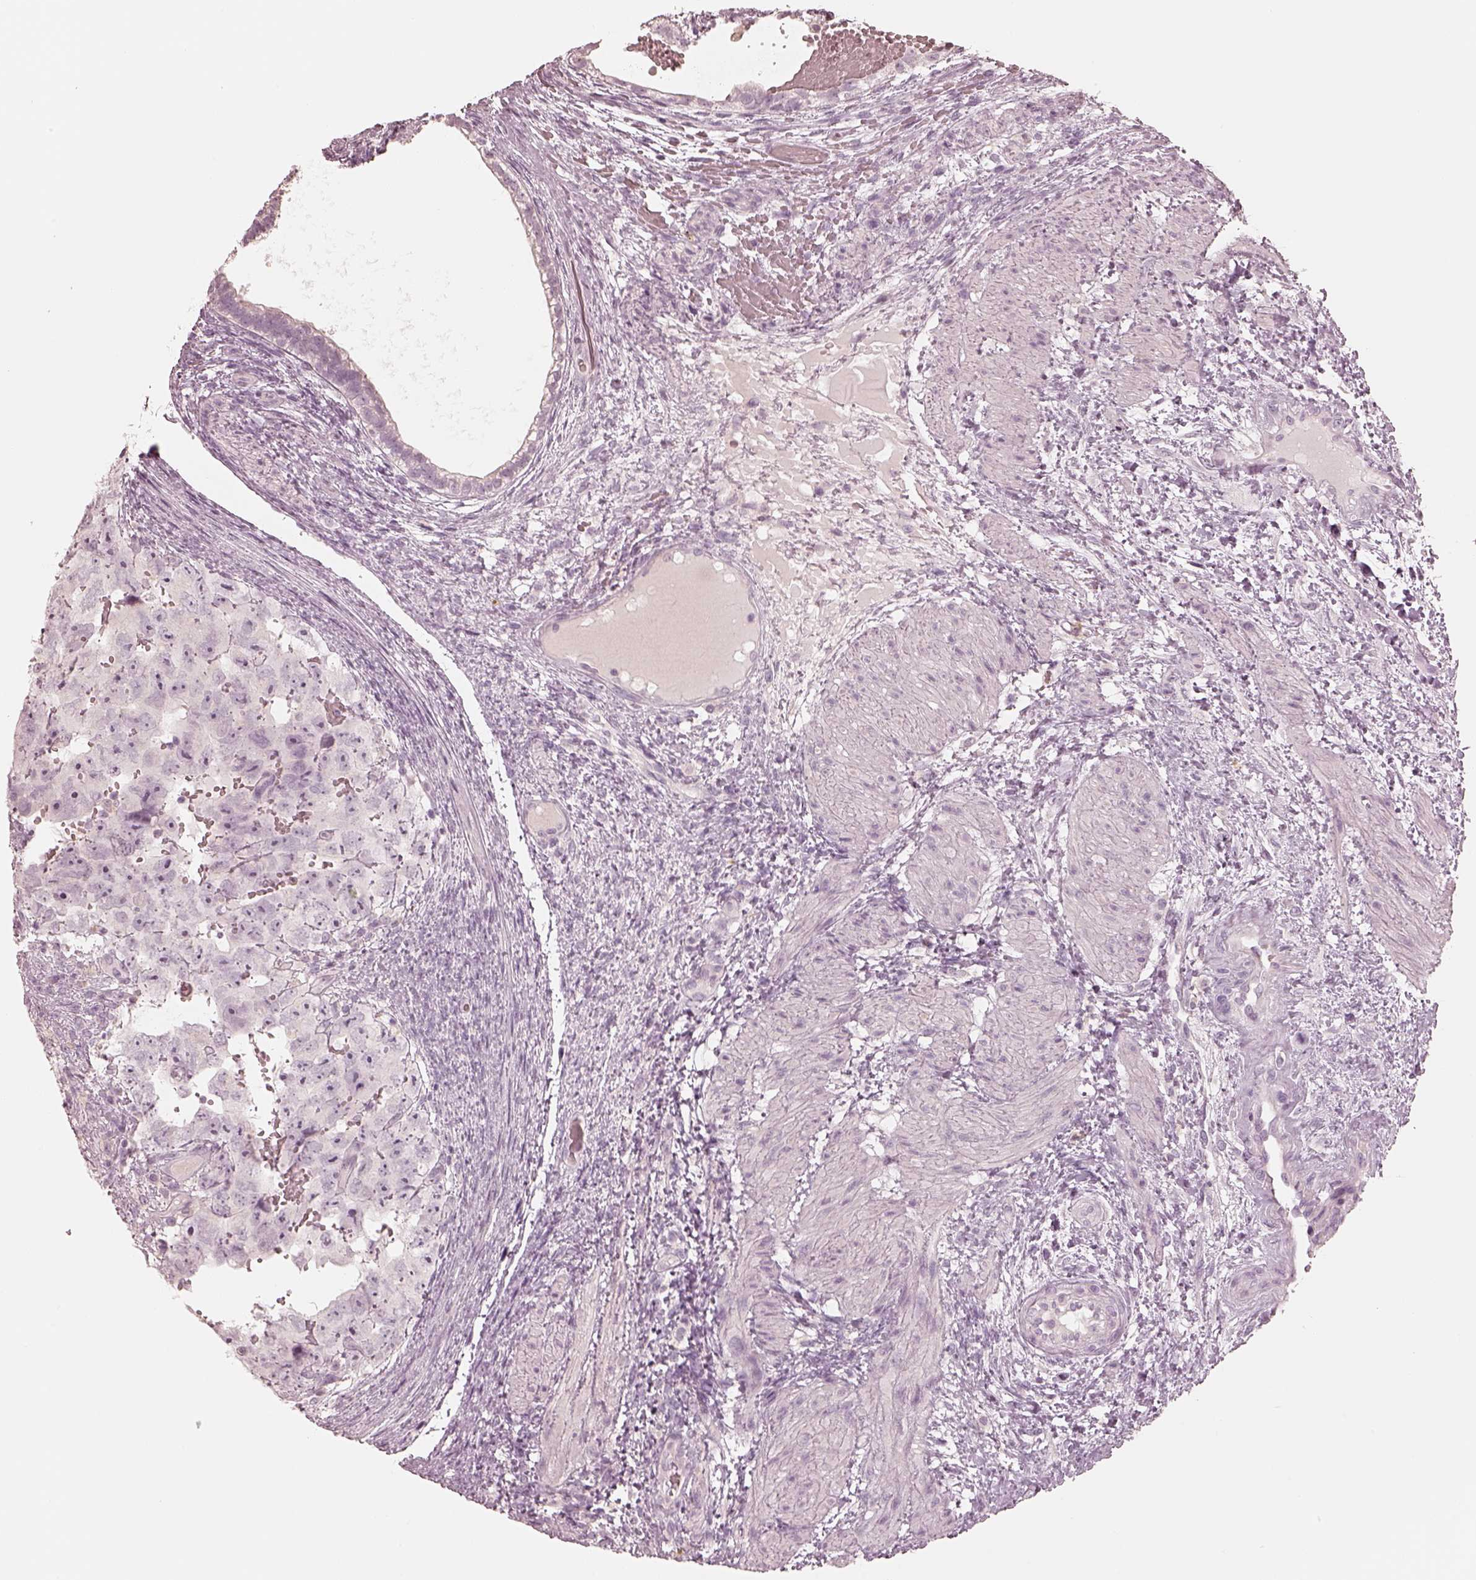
{"staining": {"intensity": "negative", "quantity": "none", "location": "none"}, "tissue": "testis cancer", "cell_type": "Tumor cells", "image_type": "cancer", "snomed": [{"axis": "morphology", "description": "Normal tissue, NOS"}, {"axis": "morphology", "description": "Carcinoma, Embryonal, NOS"}, {"axis": "topography", "description": "Testis"}, {"axis": "topography", "description": "Epididymis"}], "caption": "Immunohistochemical staining of human embryonal carcinoma (testis) reveals no significant staining in tumor cells. (Brightfield microscopy of DAB IHC at high magnification).", "gene": "CALR3", "patient": {"sex": "male", "age": 24}}